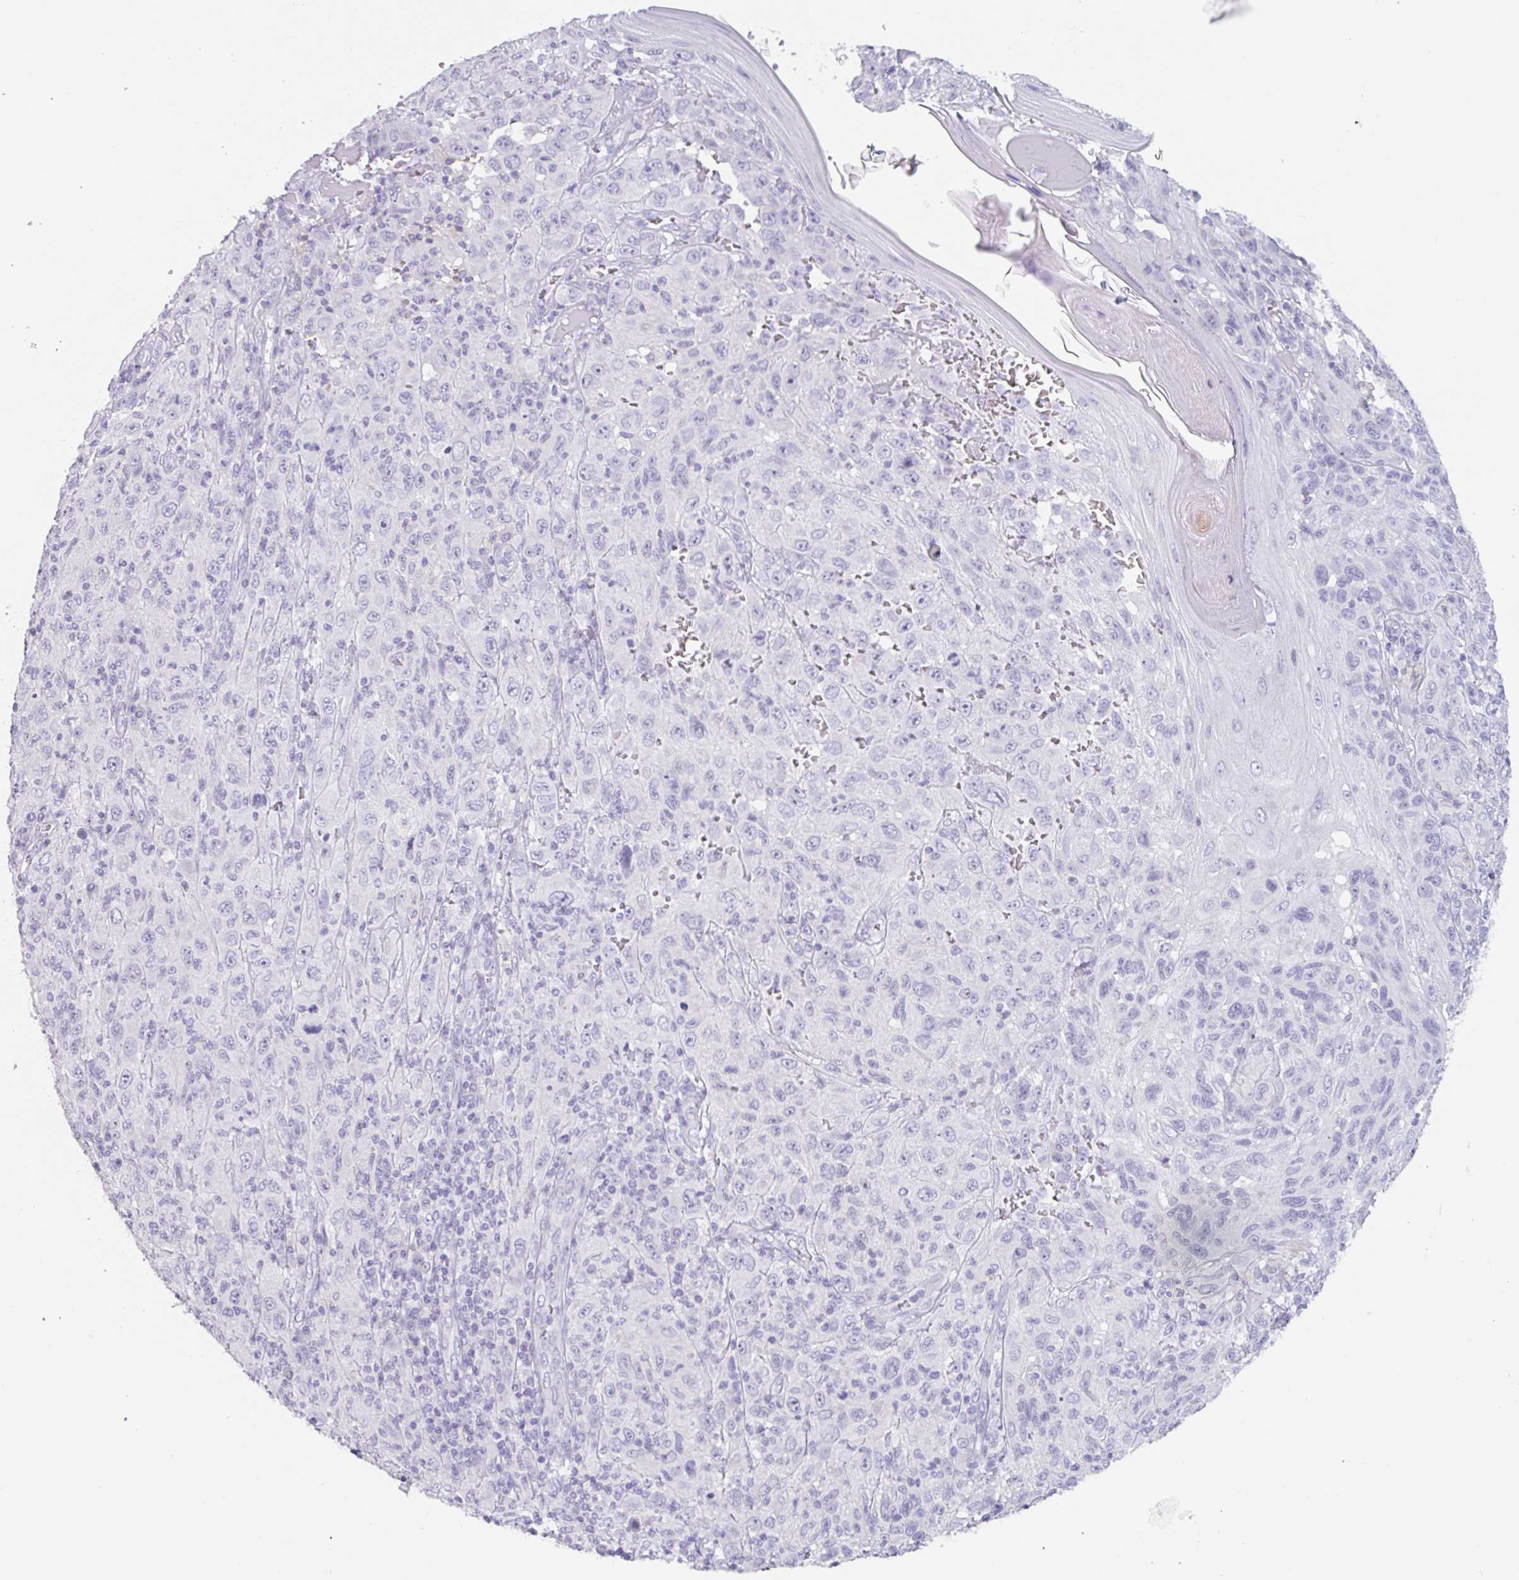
{"staining": {"intensity": "negative", "quantity": "none", "location": "none"}, "tissue": "melanoma", "cell_type": "Tumor cells", "image_type": "cancer", "snomed": [{"axis": "morphology", "description": "Malignant melanoma, NOS"}, {"axis": "topography", "description": "Skin"}], "caption": "IHC image of neoplastic tissue: human melanoma stained with DAB (3,3'-diaminobenzidine) reveals no significant protein staining in tumor cells. (DAB (3,3'-diaminobenzidine) IHC with hematoxylin counter stain).", "gene": "EMC4", "patient": {"sex": "female", "age": 91}}